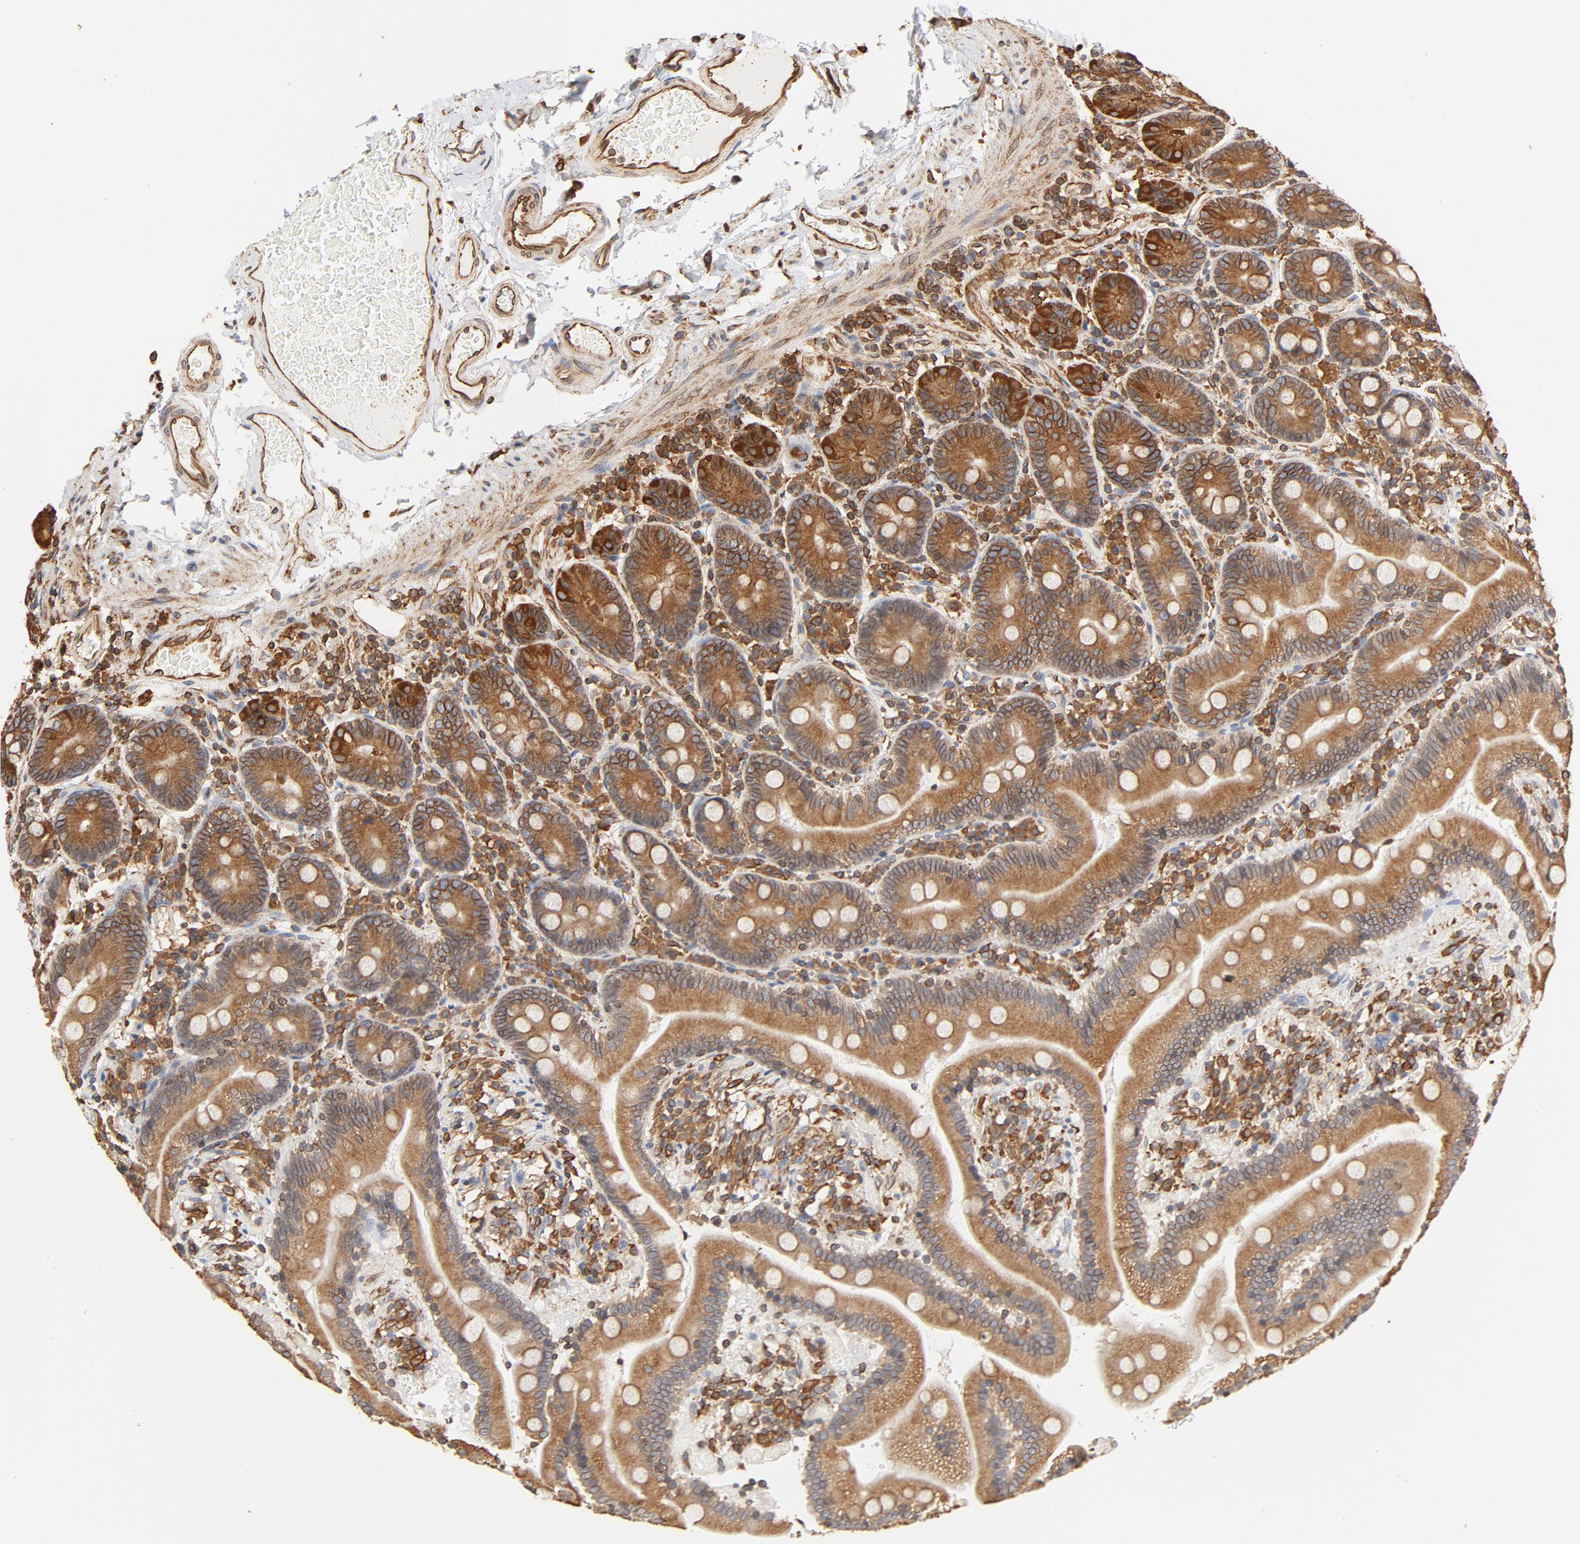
{"staining": {"intensity": "strong", "quantity": ">75%", "location": "cytoplasmic/membranous"}, "tissue": "duodenum", "cell_type": "Glandular cells", "image_type": "normal", "snomed": [{"axis": "morphology", "description": "Normal tissue, NOS"}, {"axis": "topography", "description": "Duodenum"}], "caption": "The histopathology image displays a brown stain indicating the presence of a protein in the cytoplasmic/membranous of glandular cells in duodenum. The protein is shown in brown color, while the nuclei are stained blue.", "gene": "BCAP31", "patient": {"sex": "male", "age": 66}}